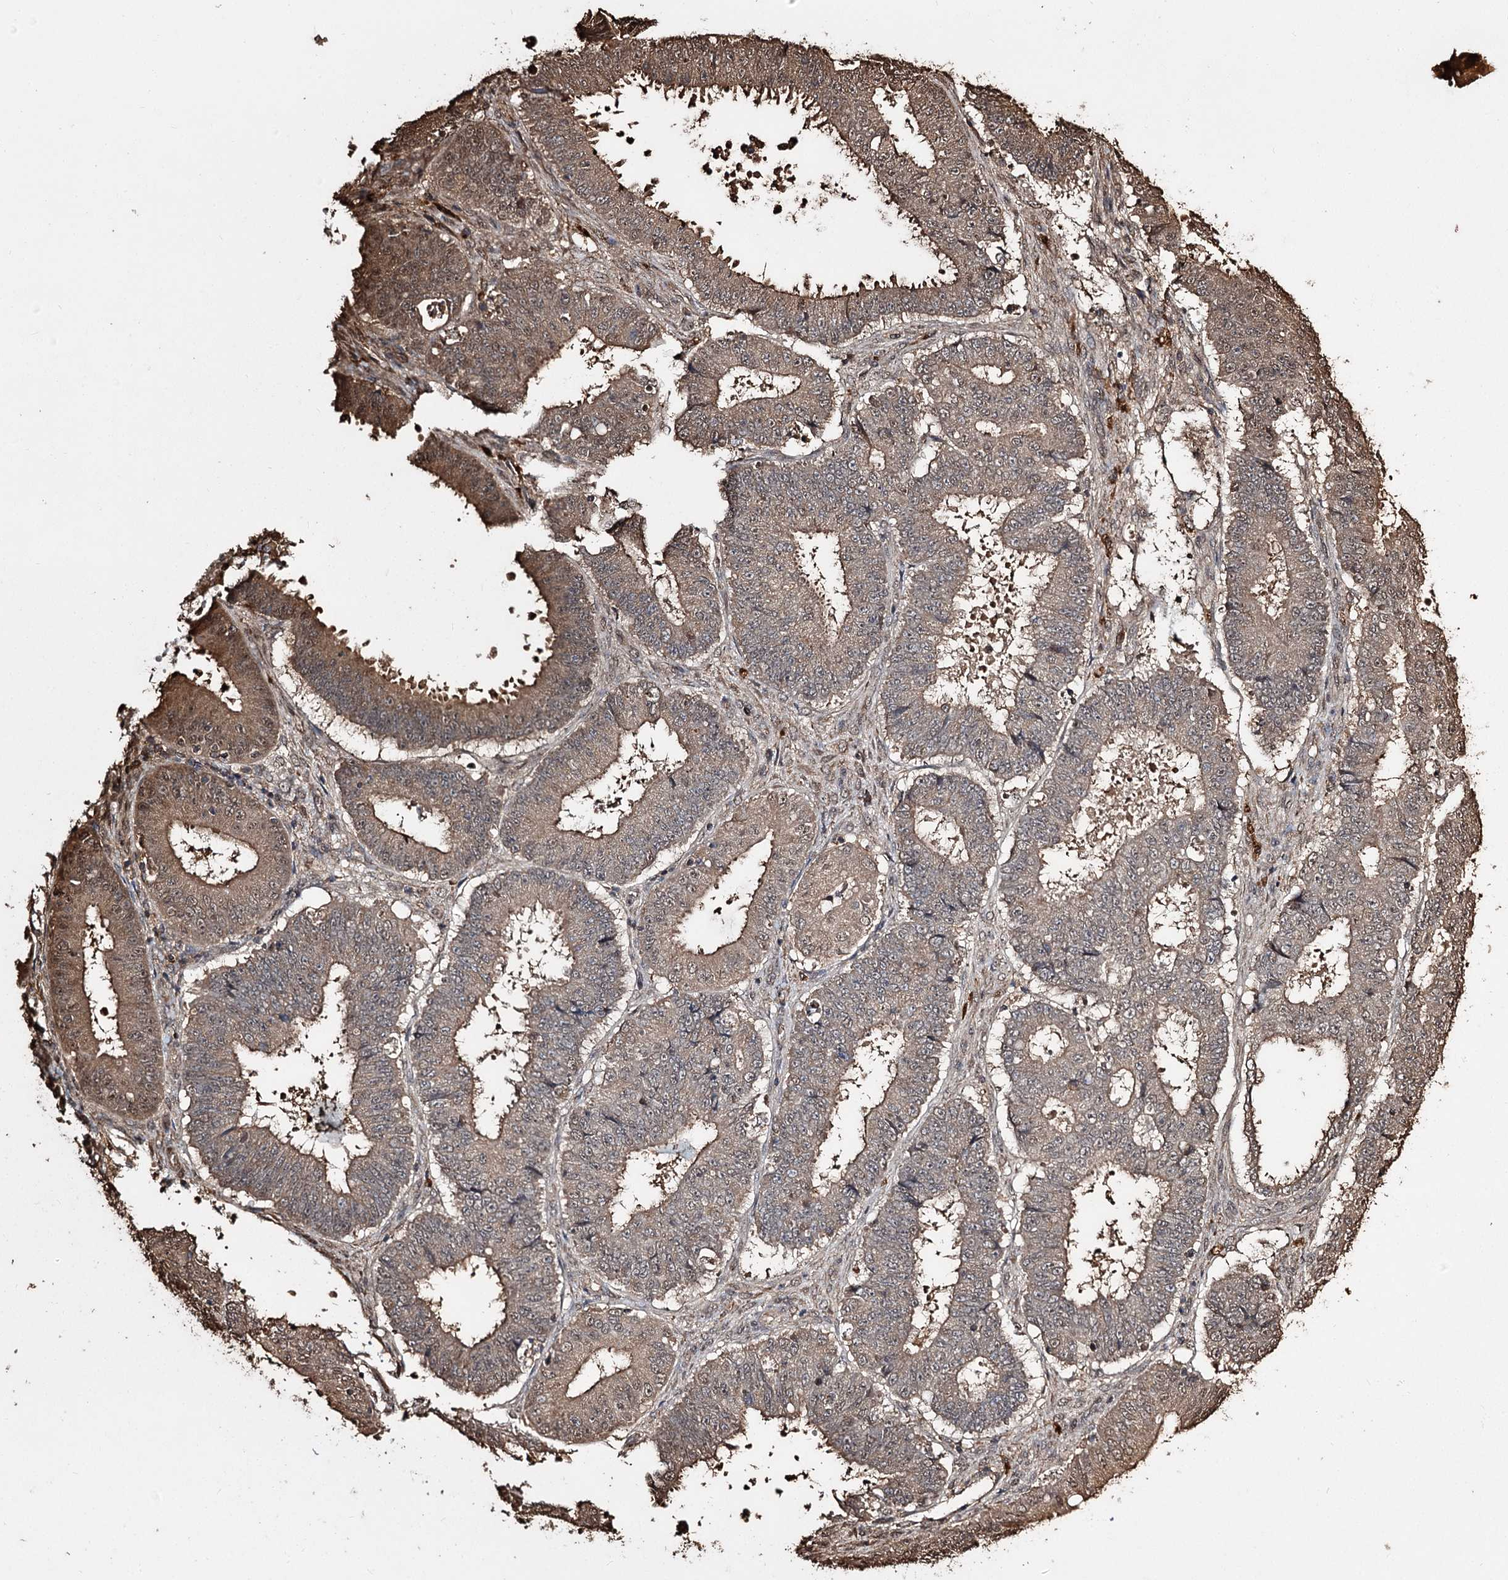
{"staining": {"intensity": "moderate", "quantity": ">75%", "location": "cytoplasmic/membranous"}, "tissue": "ovarian cancer", "cell_type": "Tumor cells", "image_type": "cancer", "snomed": [{"axis": "morphology", "description": "Carcinoma, endometroid"}, {"axis": "topography", "description": "Appendix"}, {"axis": "topography", "description": "Ovary"}], "caption": "Immunohistochemical staining of human ovarian endometroid carcinoma reveals medium levels of moderate cytoplasmic/membranous protein expression in approximately >75% of tumor cells.", "gene": "PLCH1", "patient": {"sex": "female", "age": 42}}